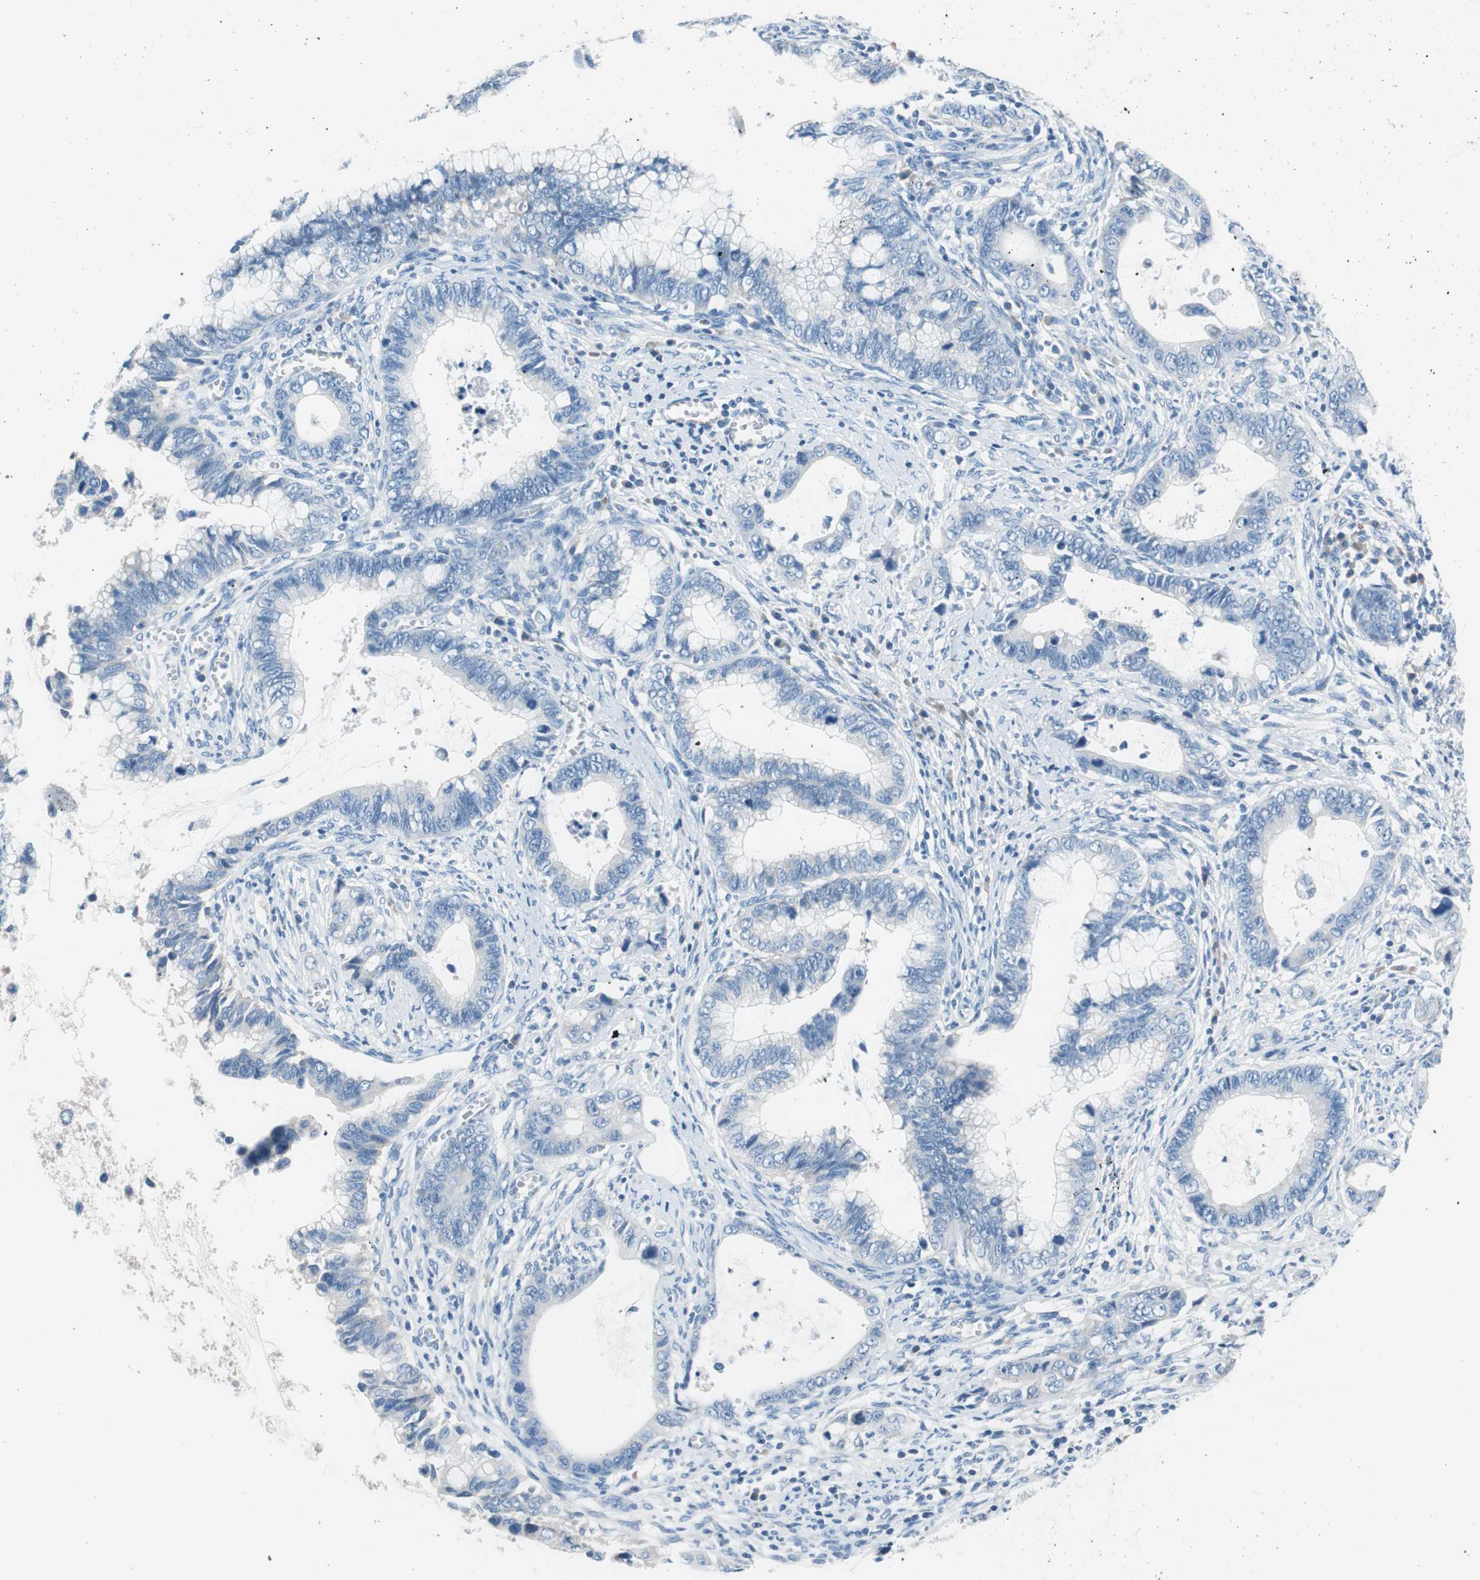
{"staining": {"intensity": "negative", "quantity": "none", "location": "none"}, "tissue": "cervical cancer", "cell_type": "Tumor cells", "image_type": "cancer", "snomed": [{"axis": "morphology", "description": "Adenocarcinoma, NOS"}, {"axis": "topography", "description": "Cervix"}], "caption": "This photomicrograph is of cervical adenocarcinoma stained with immunohistochemistry to label a protein in brown with the nuclei are counter-stained blue. There is no staining in tumor cells. The staining was performed using DAB (3,3'-diaminobenzidine) to visualize the protein expression in brown, while the nuclei were stained in blue with hematoxylin (Magnification: 20x).", "gene": "EVA1A", "patient": {"sex": "female", "age": 44}}